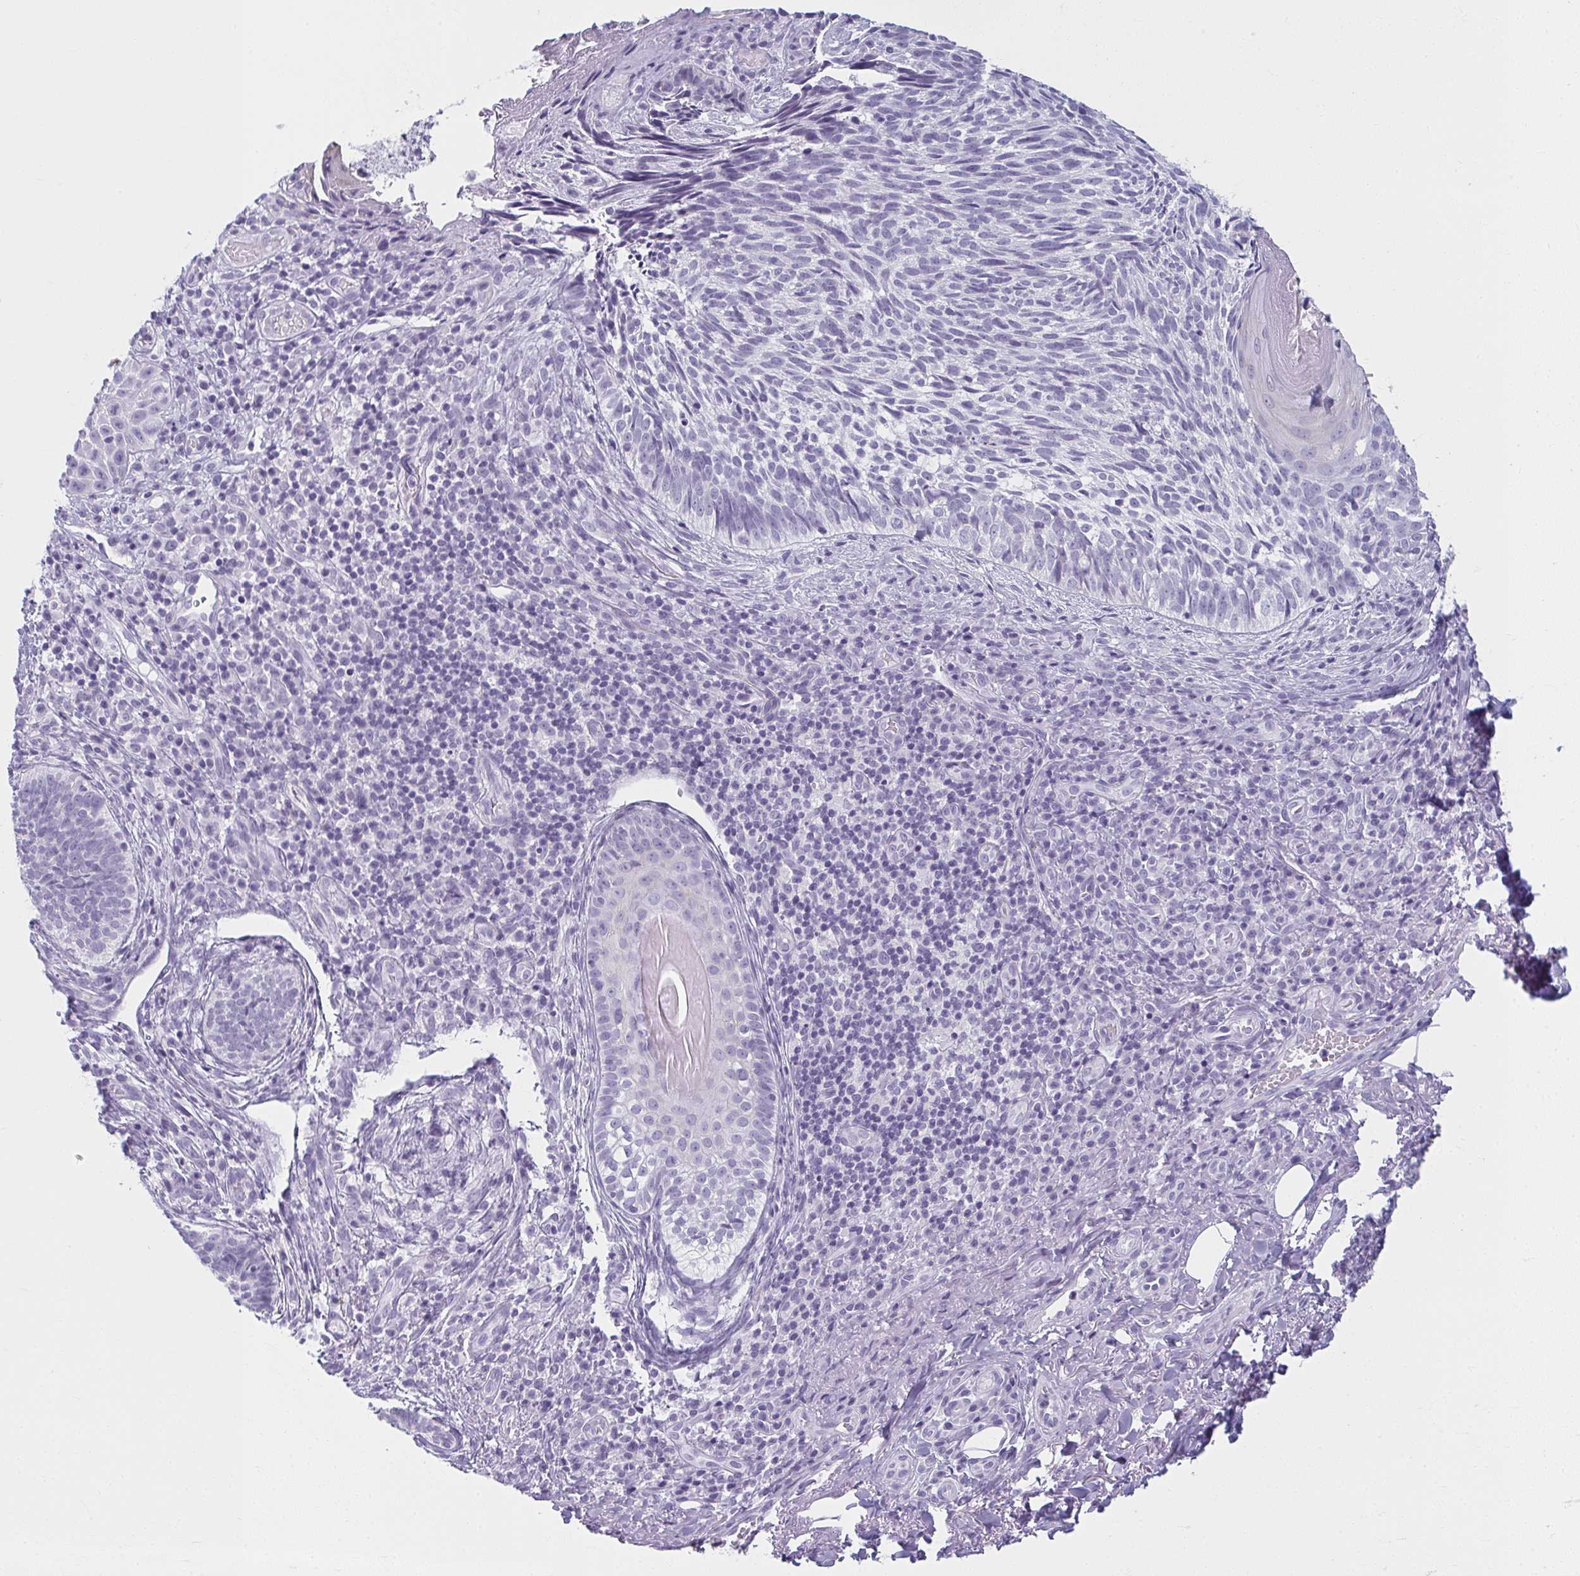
{"staining": {"intensity": "negative", "quantity": "none", "location": "none"}, "tissue": "skin cancer", "cell_type": "Tumor cells", "image_type": "cancer", "snomed": [{"axis": "morphology", "description": "Basal cell carcinoma"}, {"axis": "topography", "description": "Skin"}], "caption": "Basal cell carcinoma (skin) was stained to show a protein in brown. There is no significant positivity in tumor cells. Brightfield microscopy of IHC stained with DAB (3,3'-diaminobenzidine) (brown) and hematoxylin (blue), captured at high magnification.", "gene": "MOBP", "patient": {"sex": "male", "age": 65}}